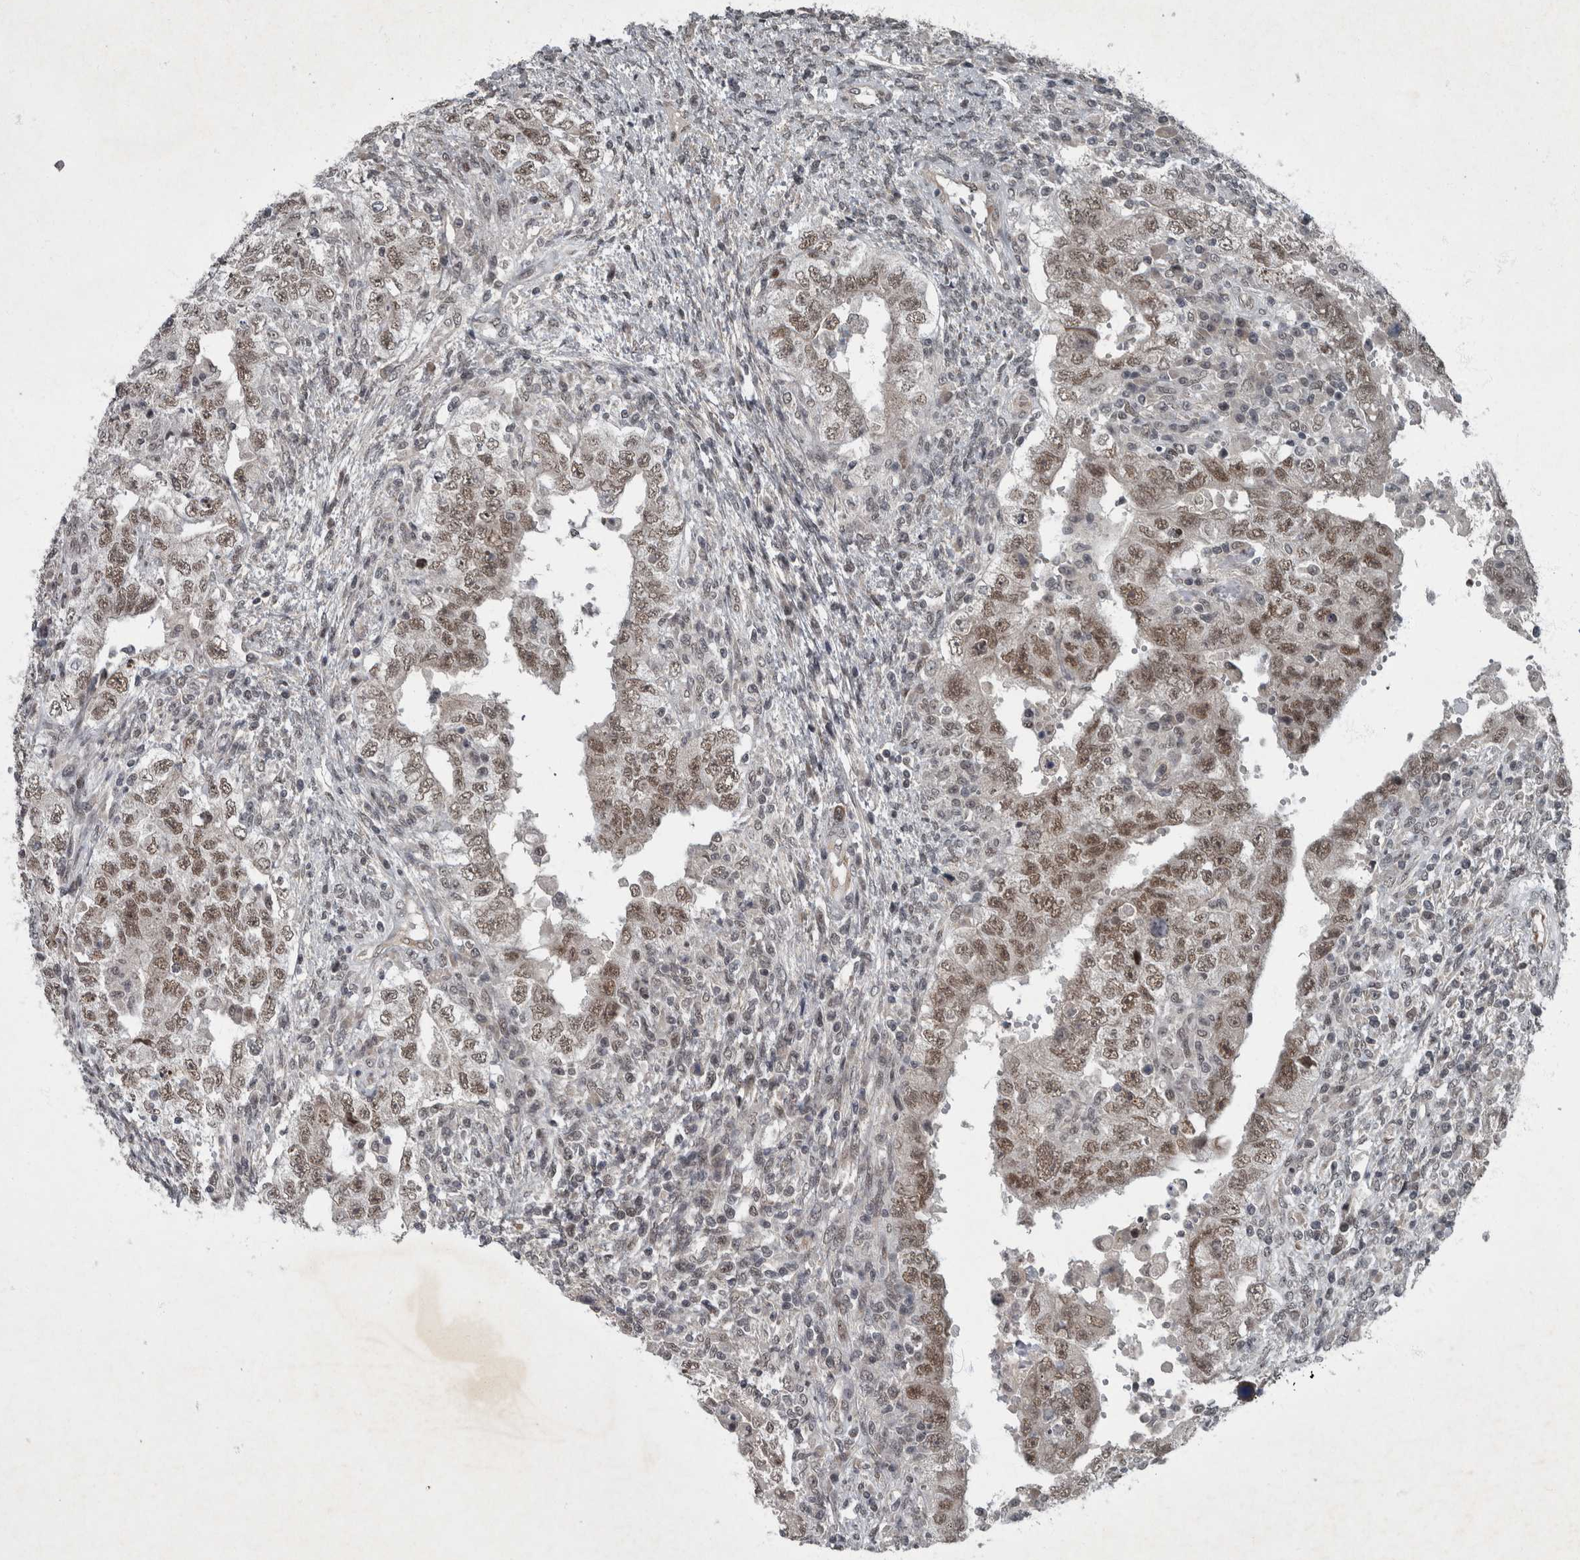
{"staining": {"intensity": "moderate", "quantity": ">75%", "location": "nuclear"}, "tissue": "testis cancer", "cell_type": "Tumor cells", "image_type": "cancer", "snomed": [{"axis": "morphology", "description": "Carcinoma, Embryonal, NOS"}, {"axis": "topography", "description": "Testis"}], "caption": "Protein analysis of testis embryonal carcinoma tissue exhibits moderate nuclear positivity in about >75% of tumor cells.", "gene": "WDR33", "patient": {"sex": "male", "age": 26}}